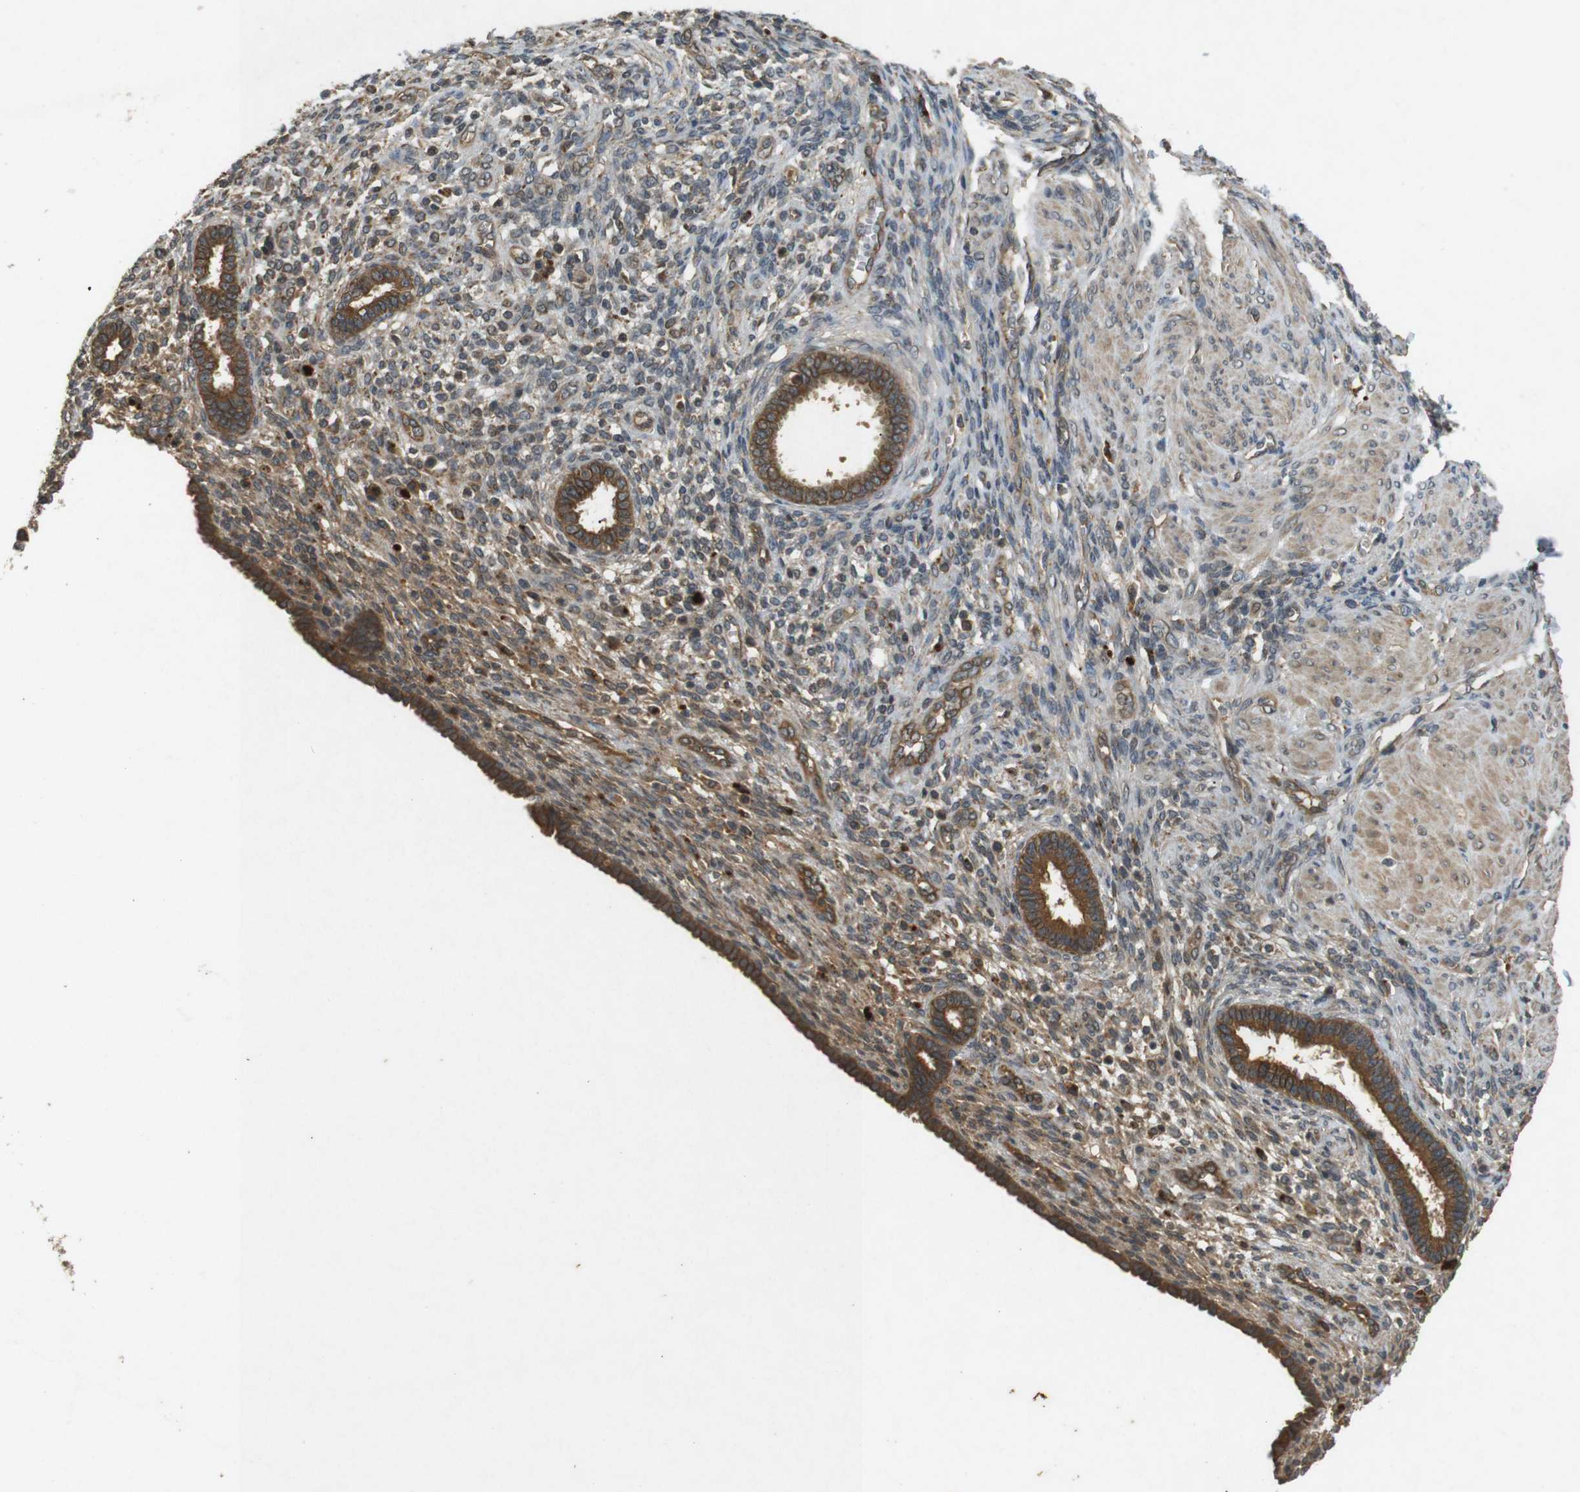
{"staining": {"intensity": "moderate", "quantity": "25%-75%", "location": "cytoplasmic/membranous"}, "tissue": "endometrium", "cell_type": "Cells in endometrial stroma", "image_type": "normal", "snomed": [{"axis": "morphology", "description": "Normal tissue, NOS"}, {"axis": "topography", "description": "Endometrium"}], "caption": "Protein staining of normal endometrium demonstrates moderate cytoplasmic/membranous positivity in approximately 25%-75% of cells in endometrial stroma.", "gene": "TAP1", "patient": {"sex": "female", "age": 72}}